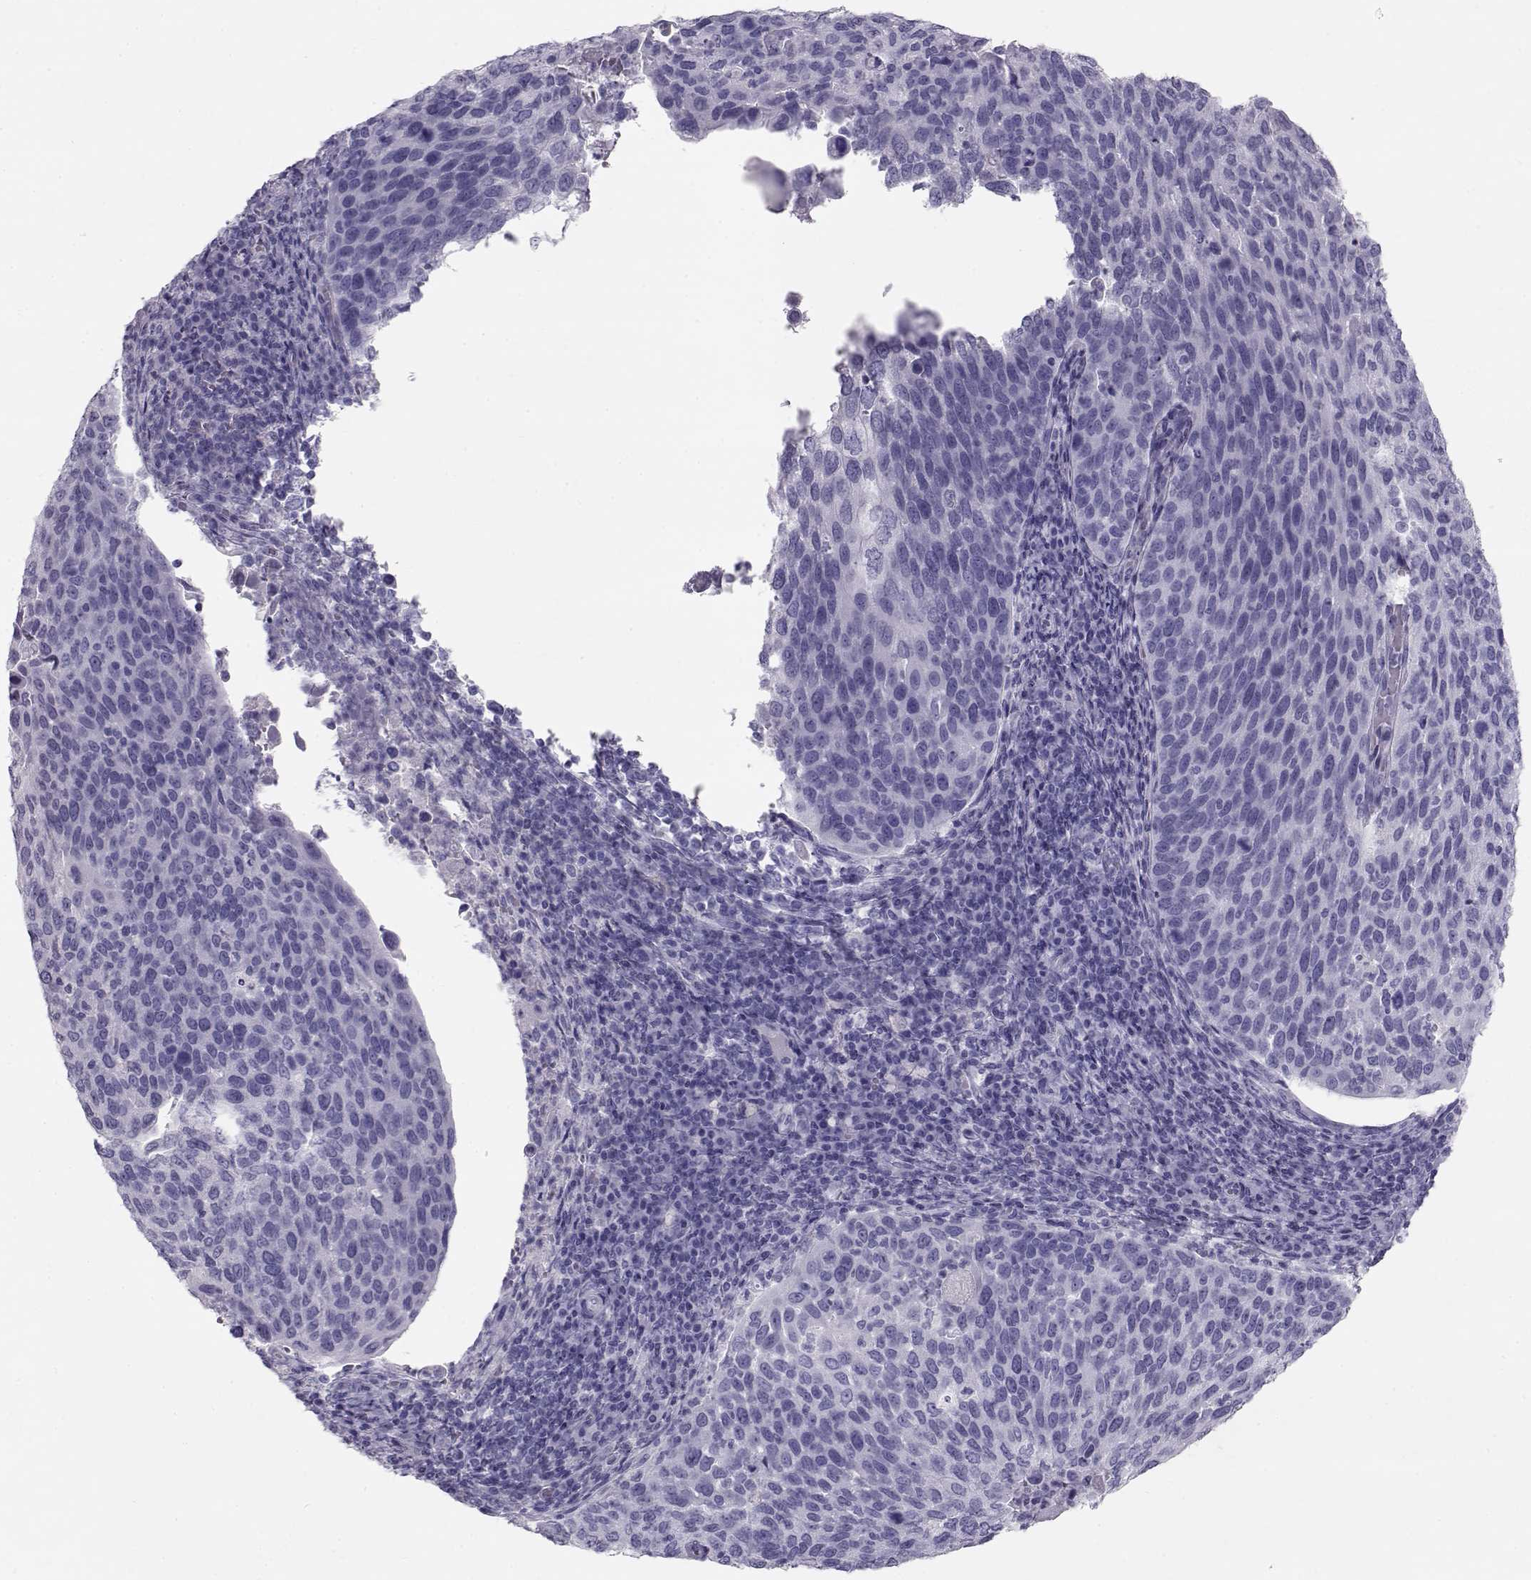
{"staining": {"intensity": "negative", "quantity": "none", "location": "none"}, "tissue": "cervical cancer", "cell_type": "Tumor cells", "image_type": "cancer", "snomed": [{"axis": "morphology", "description": "Squamous cell carcinoma, NOS"}, {"axis": "topography", "description": "Cervix"}], "caption": "Immunohistochemistry image of human cervical cancer stained for a protein (brown), which shows no positivity in tumor cells.", "gene": "RD3", "patient": {"sex": "female", "age": 54}}